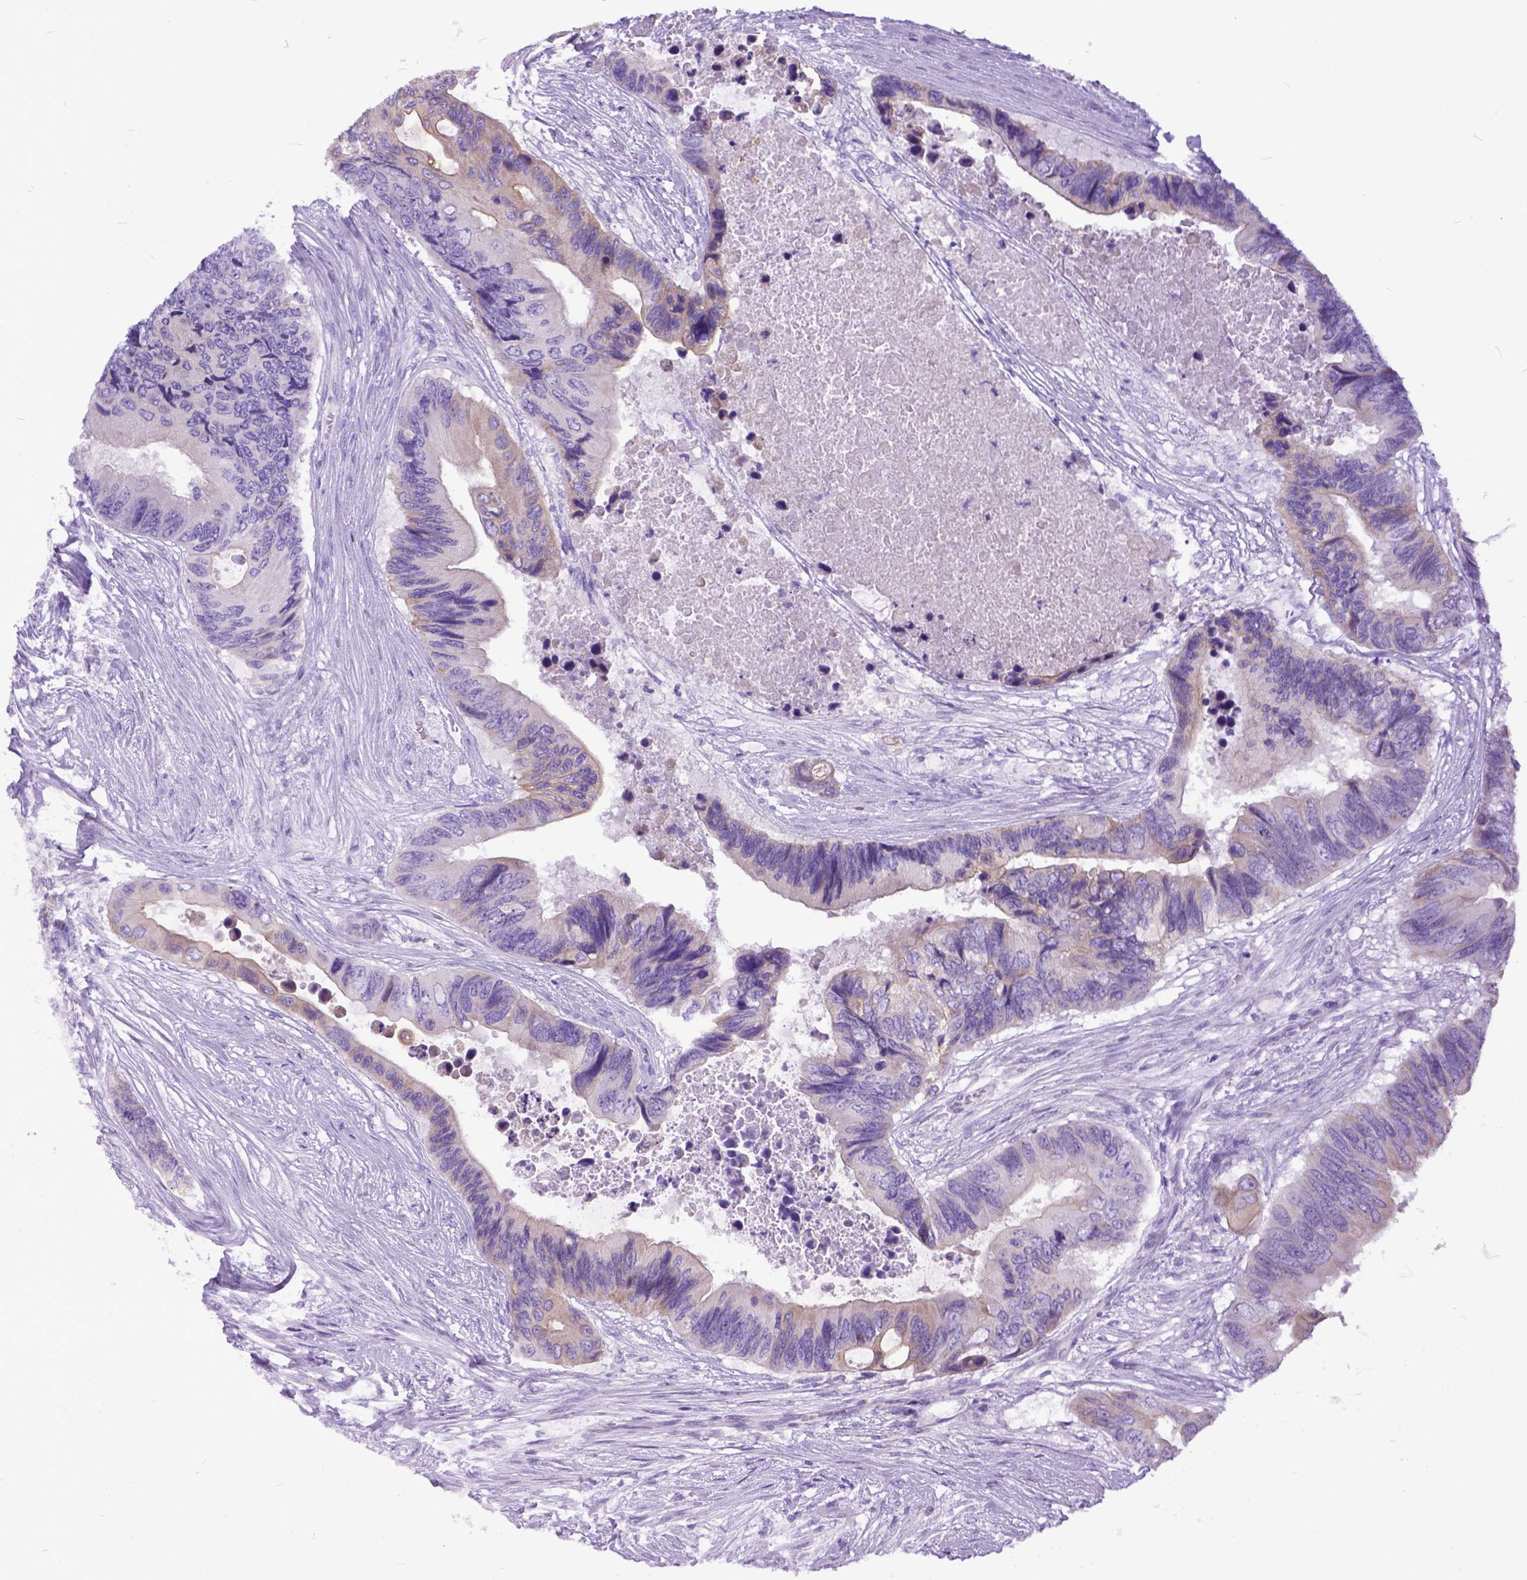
{"staining": {"intensity": "negative", "quantity": "none", "location": "none"}, "tissue": "colorectal cancer", "cell_type": "Tumor cells", "image_type": "cancer", "snomed": [{"axis": "morphology", "description": "Adenocarcinoma, NOS"}, {"axis": "topography", "description": "Rectum"}], "caption": "The immunohistochemistry image has no significant expression in tumor cells of colorectal cancer tissue.", "gene": "PPL", "patient": {"sex": "male", "age": 63}}